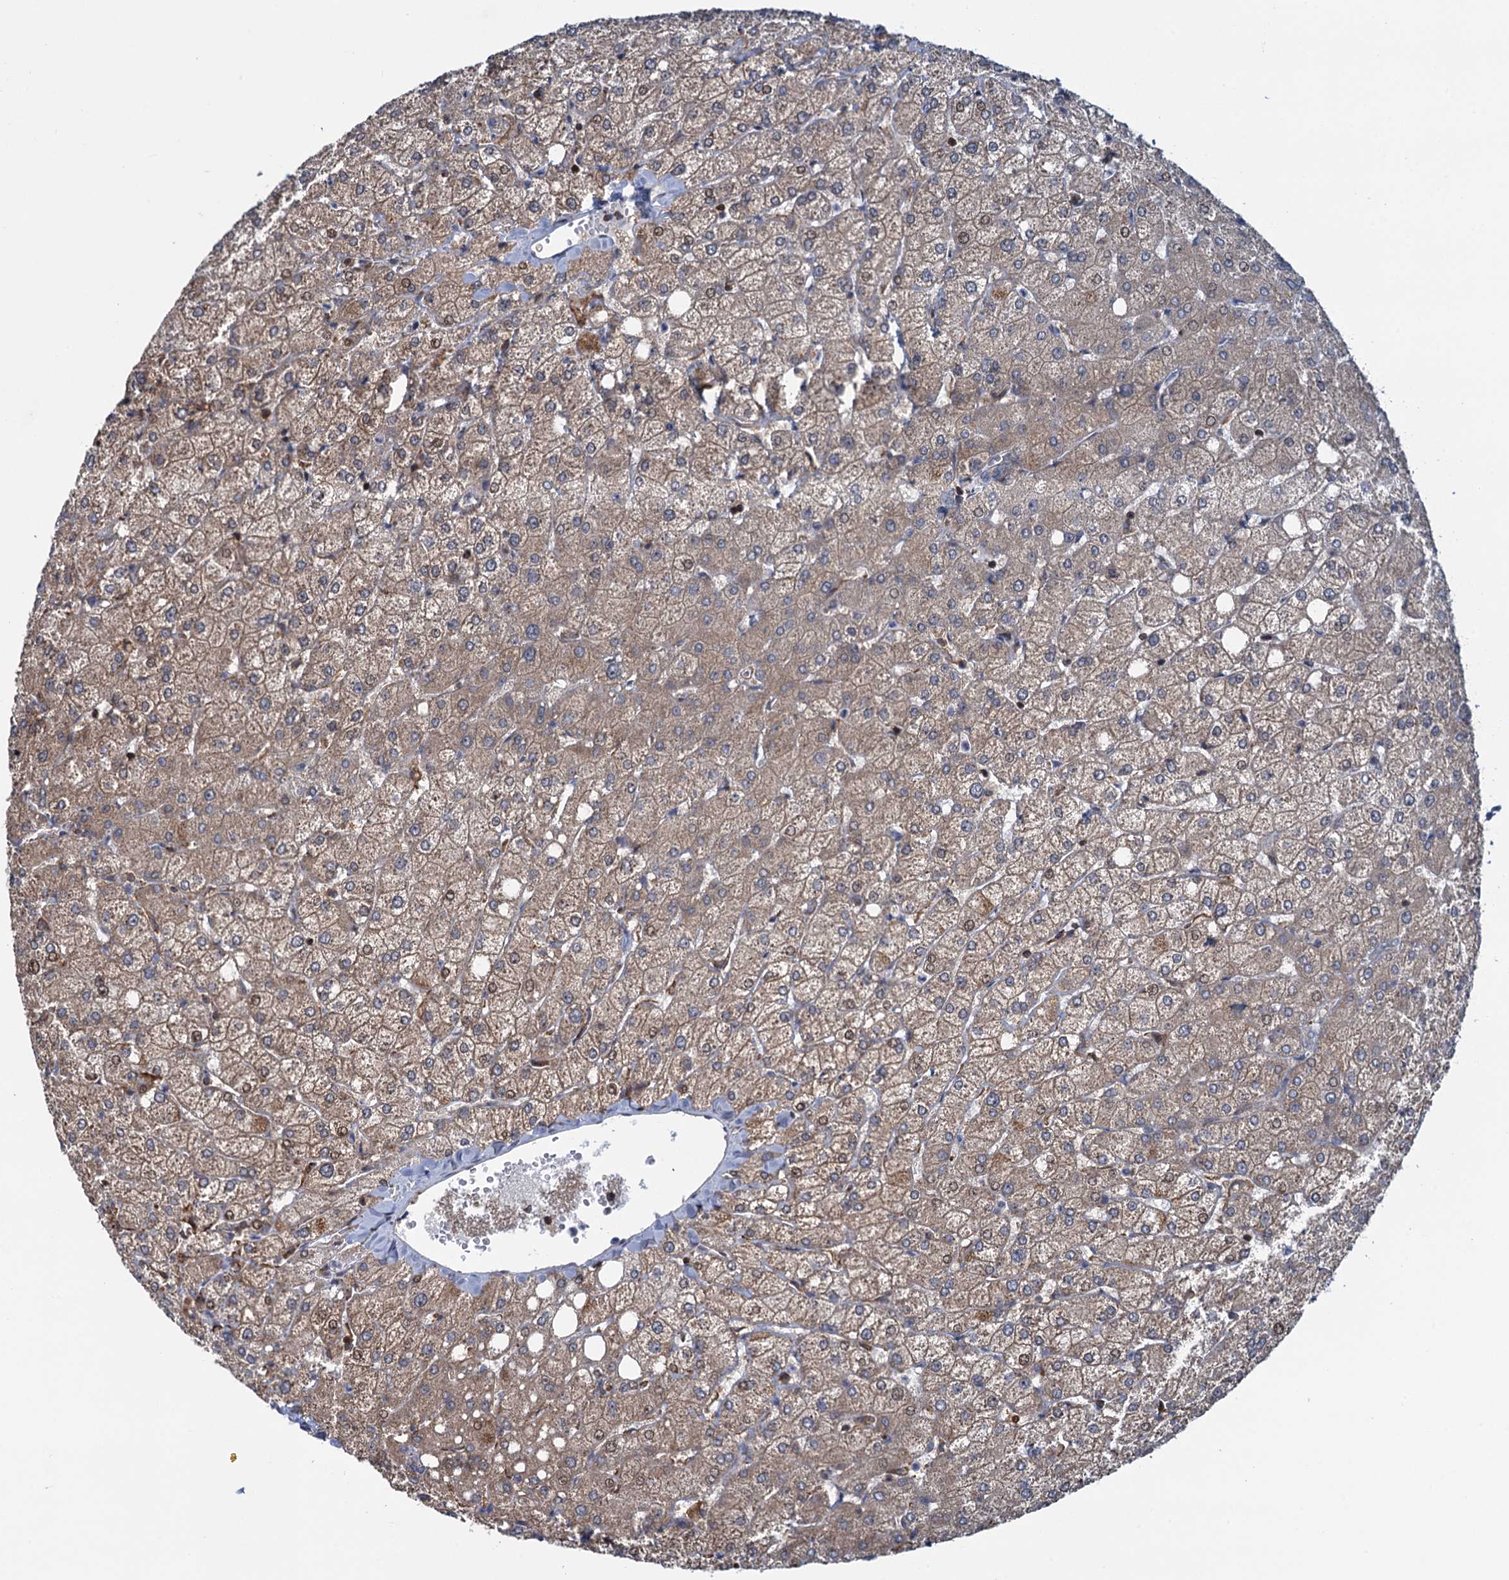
{"staining": {"intensity": "negative", "quantity": "none", "location": "none"}, "tissue": "liver", "cell_type": "Cholangiocytes", "image_type": "normal", "snomed": [{"axis": "morphology", "description": "Normal tissue, NOS"}, {"axis": "topography", "description": "Liver"}], "caption": "Immunohistochemical staining of normal liver shows no significant expression in cholangiocytes. (DAB (3,3'-diaminobenzidine) IHC with hematoxylin counter stain).", "gene": "CCDC102A", "patient": {"sex": "female", "age": 54}}